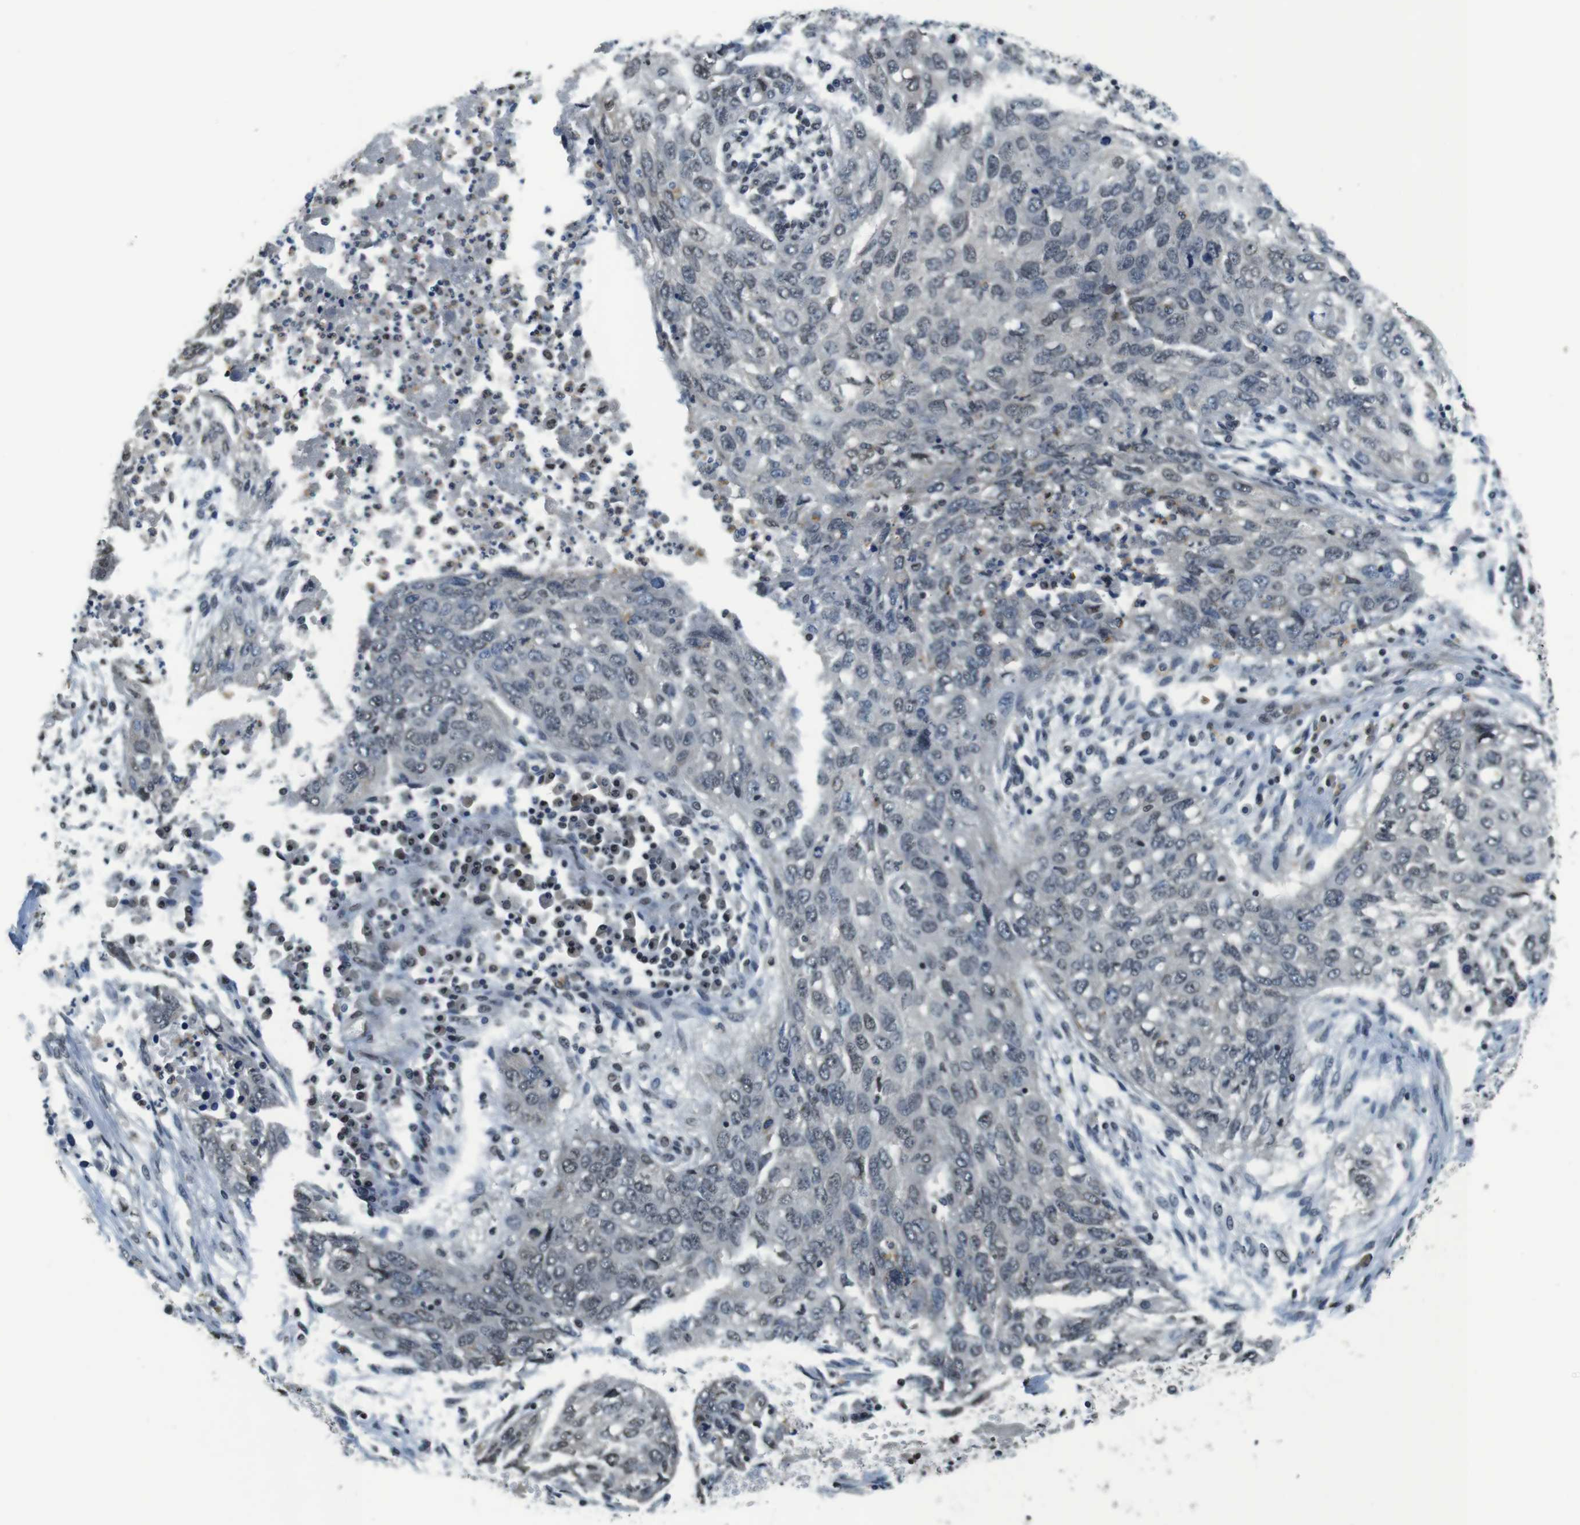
{"staining": {"intensity": "negative", "quantity": "none", "location": "none"}, "tissue": "lung cancer", "cell_type": "Tumor cells", "image_type": "cancer", "snomed": [{"axis": "morphology", "description": "Squamous cell carcinoma, NOS"}, {"axis": "topography", "description": "Lung"}], "caption": "DAB immunohistochemical staining of lung cancer (squamous cell carcinoma) displays no significant positivity in tumor cells.", "gene": "NEK4", "patient": {"sex": "female", "age": 63}}